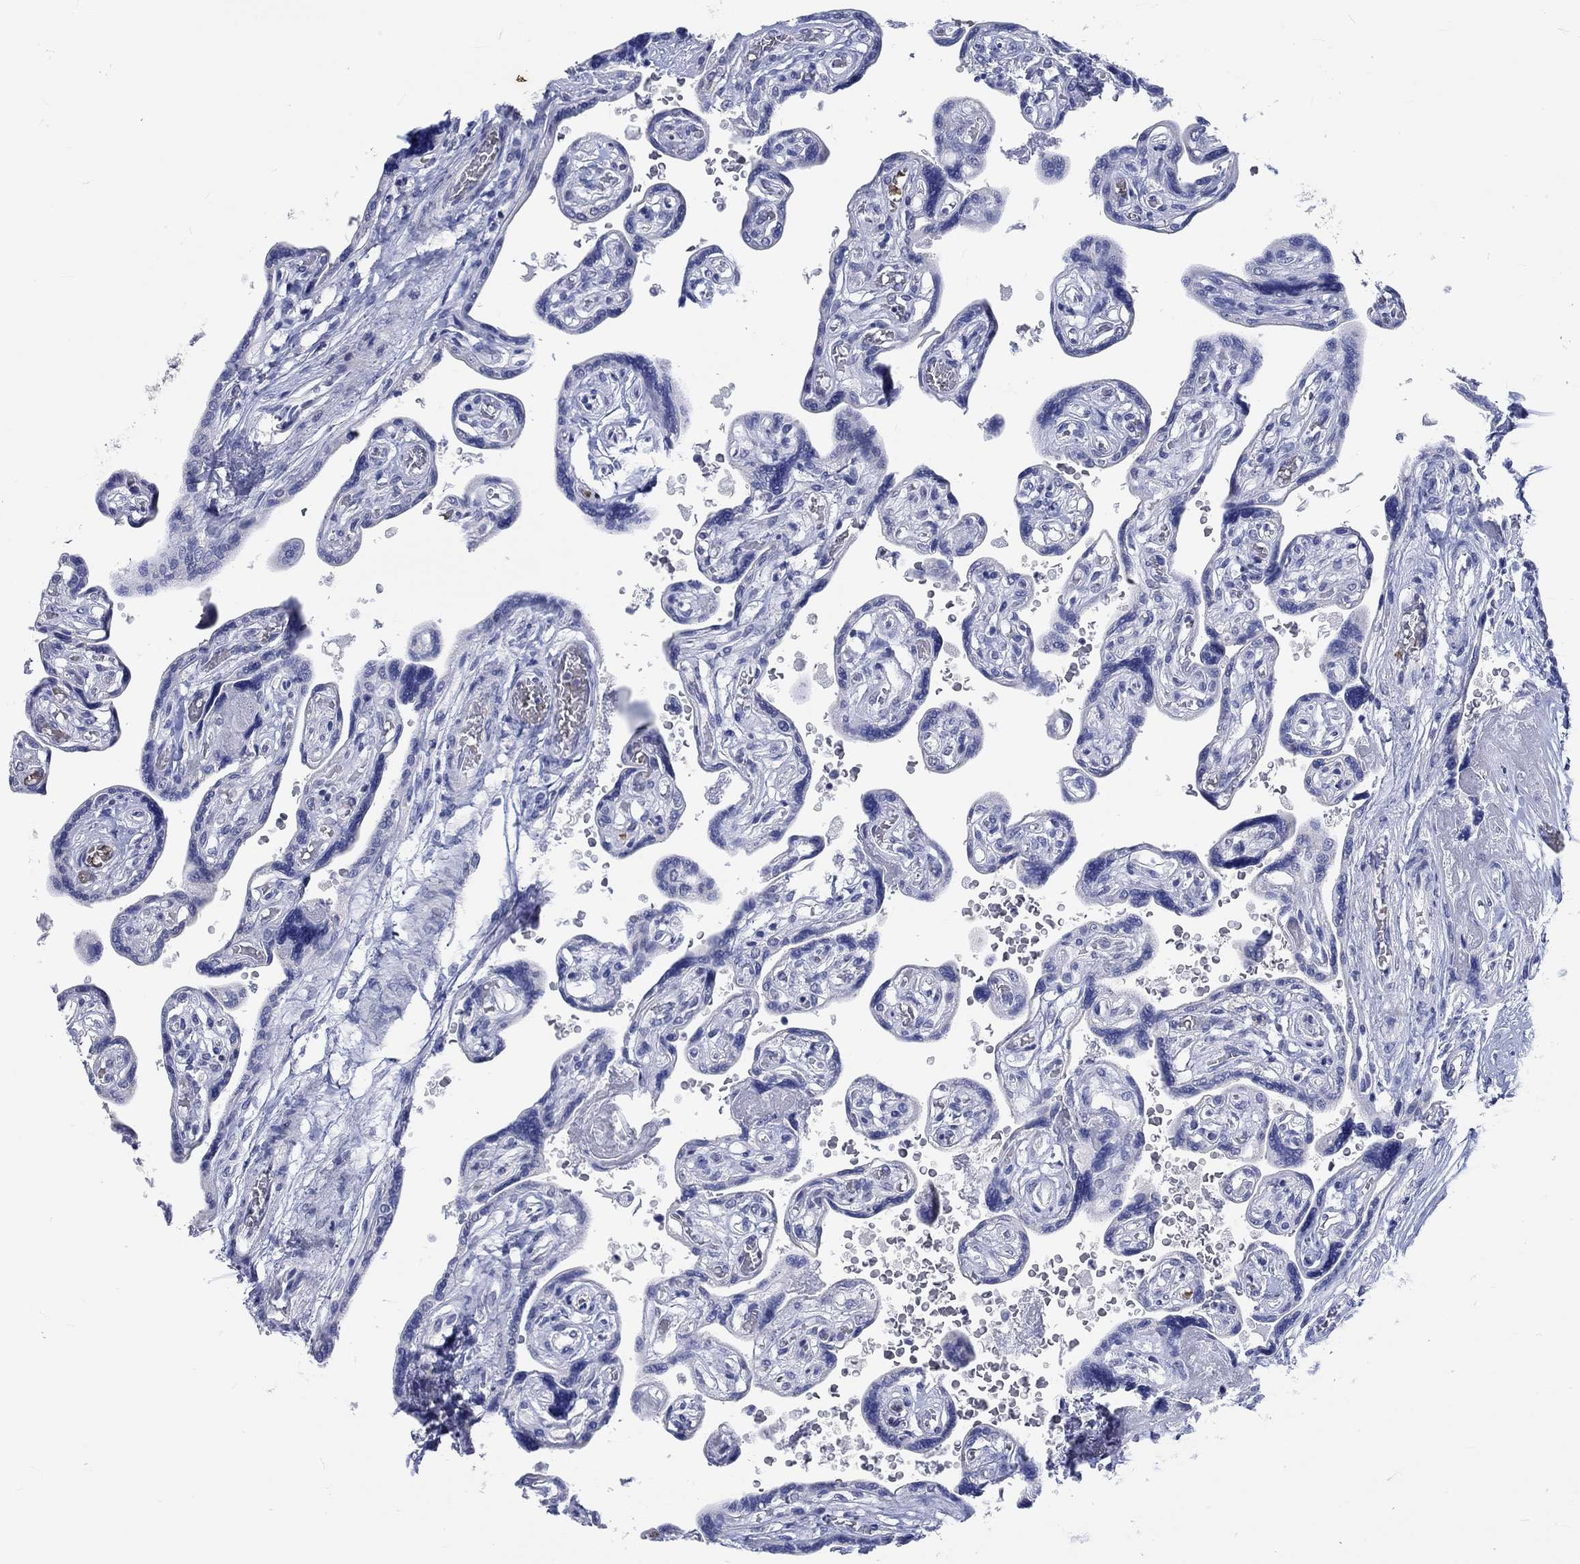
{"staining": {"intensity": "negative", "quantity": "none", "location": "none"}, "tissue": "placenta", "cell_type": "Decidual cells", "image_type": "normal", "snomed": [{"axis": "morphology", "description": "Normal tissue, NOS"}, {"axis": "topography", "description": "Placenta"}], "caption": "Protein analysis of benign placenta displays no significant positivity in decidual cells. (Immunohistochemistry, brightfield microscopy, high magnification).", "gene": "C4orf47", "patient": {"sex": "female", "age": 32}}